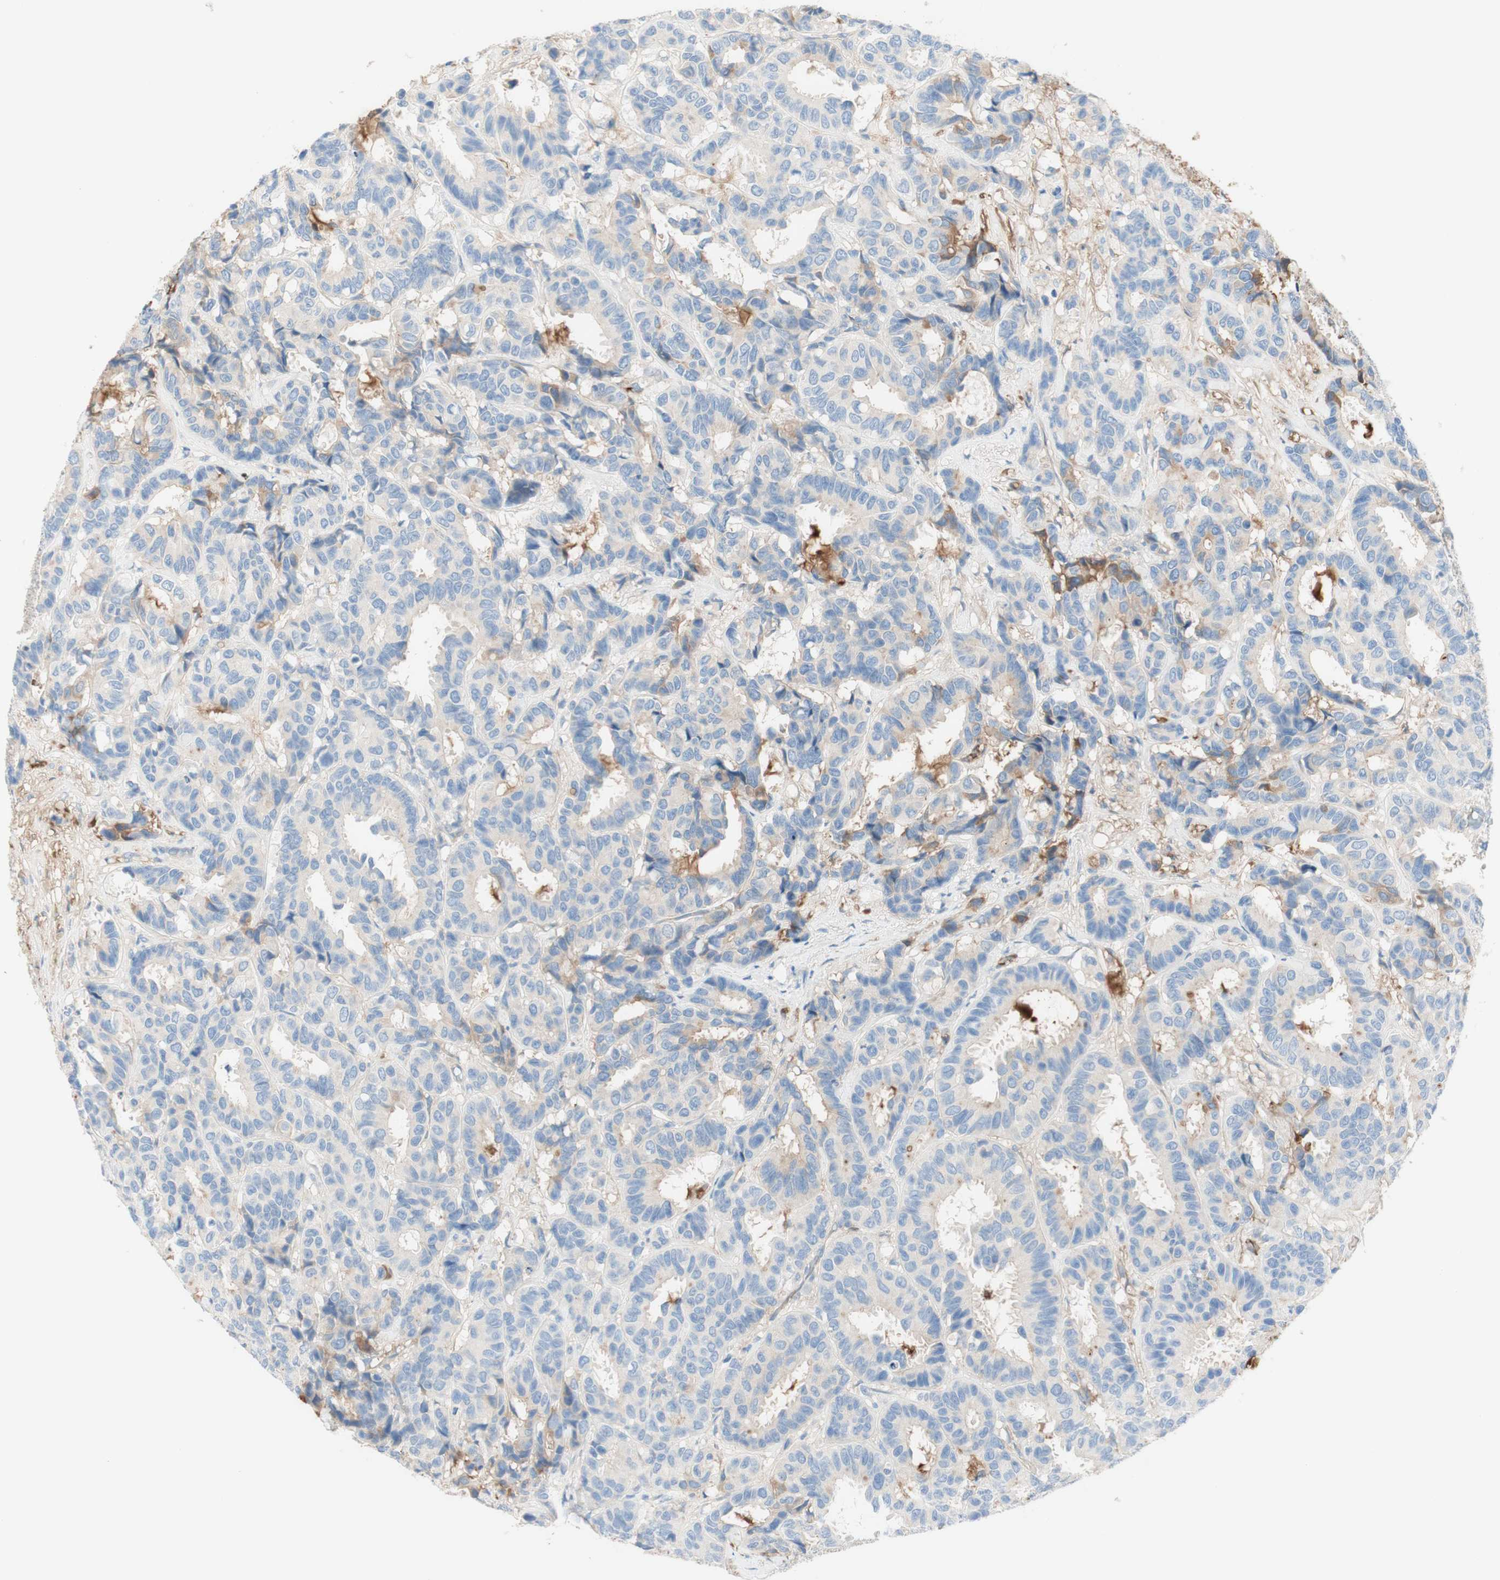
{"staining": {"intensity": "negative", "quantity": "none", "location": "none"}, "tissue": "breast cancer", "cell_type": "Tumor cells", "image_type": "cancer", "snomed": [{"axis": "morphology", "description": "Duct carcinoma"}, {"axis": "topography", "description": "Breast"}], "caption": "Human infiltrating ductal carcinoma (breast) stained for a protein using IHC demonstrates no staining in tumor cells.", "gene": "KNG1", "patient": {"sex": "female", "age": 87}}